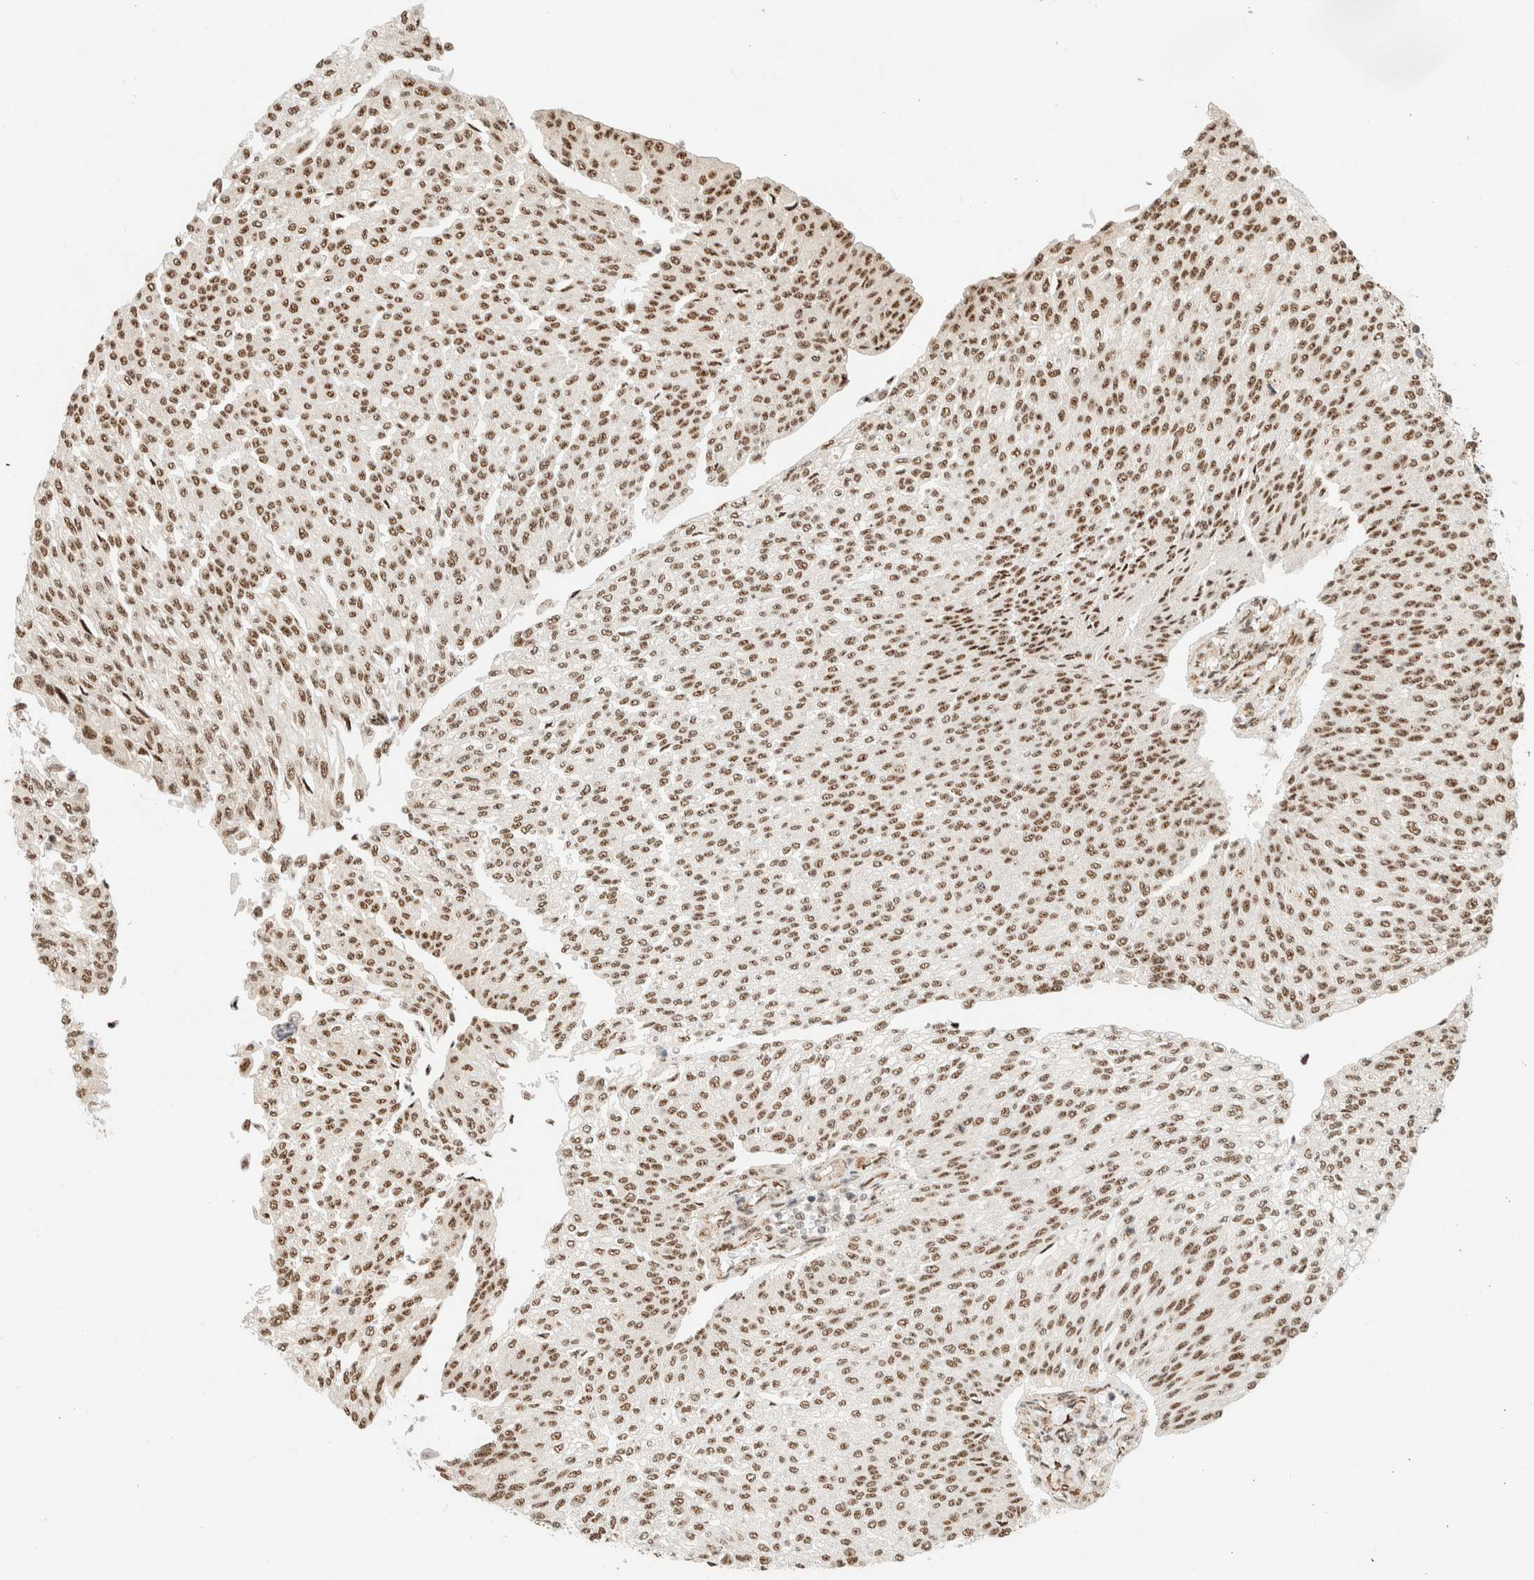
{"staining": {"intensity": "moderate", "quantity": ">75%", "location": "nuclear"}, "tissue": "urothelial cancer", "cell_type": "Tumor cells", "image_type": "cancer", "snomed": [{"axis": "morphology", "description": "Urothelial carcinoma, Low grade"}, {"axis": "topography", "description": "Urinary bladder"}], "caption": "A photomicrograph showing moderate nuclear positivity in about >75% of tumor cells in urothelial cancer, as visualized by brown immunohistochemical staining.", "gene": "SIK1", "patient": {"sex": "female", "age": 79}}